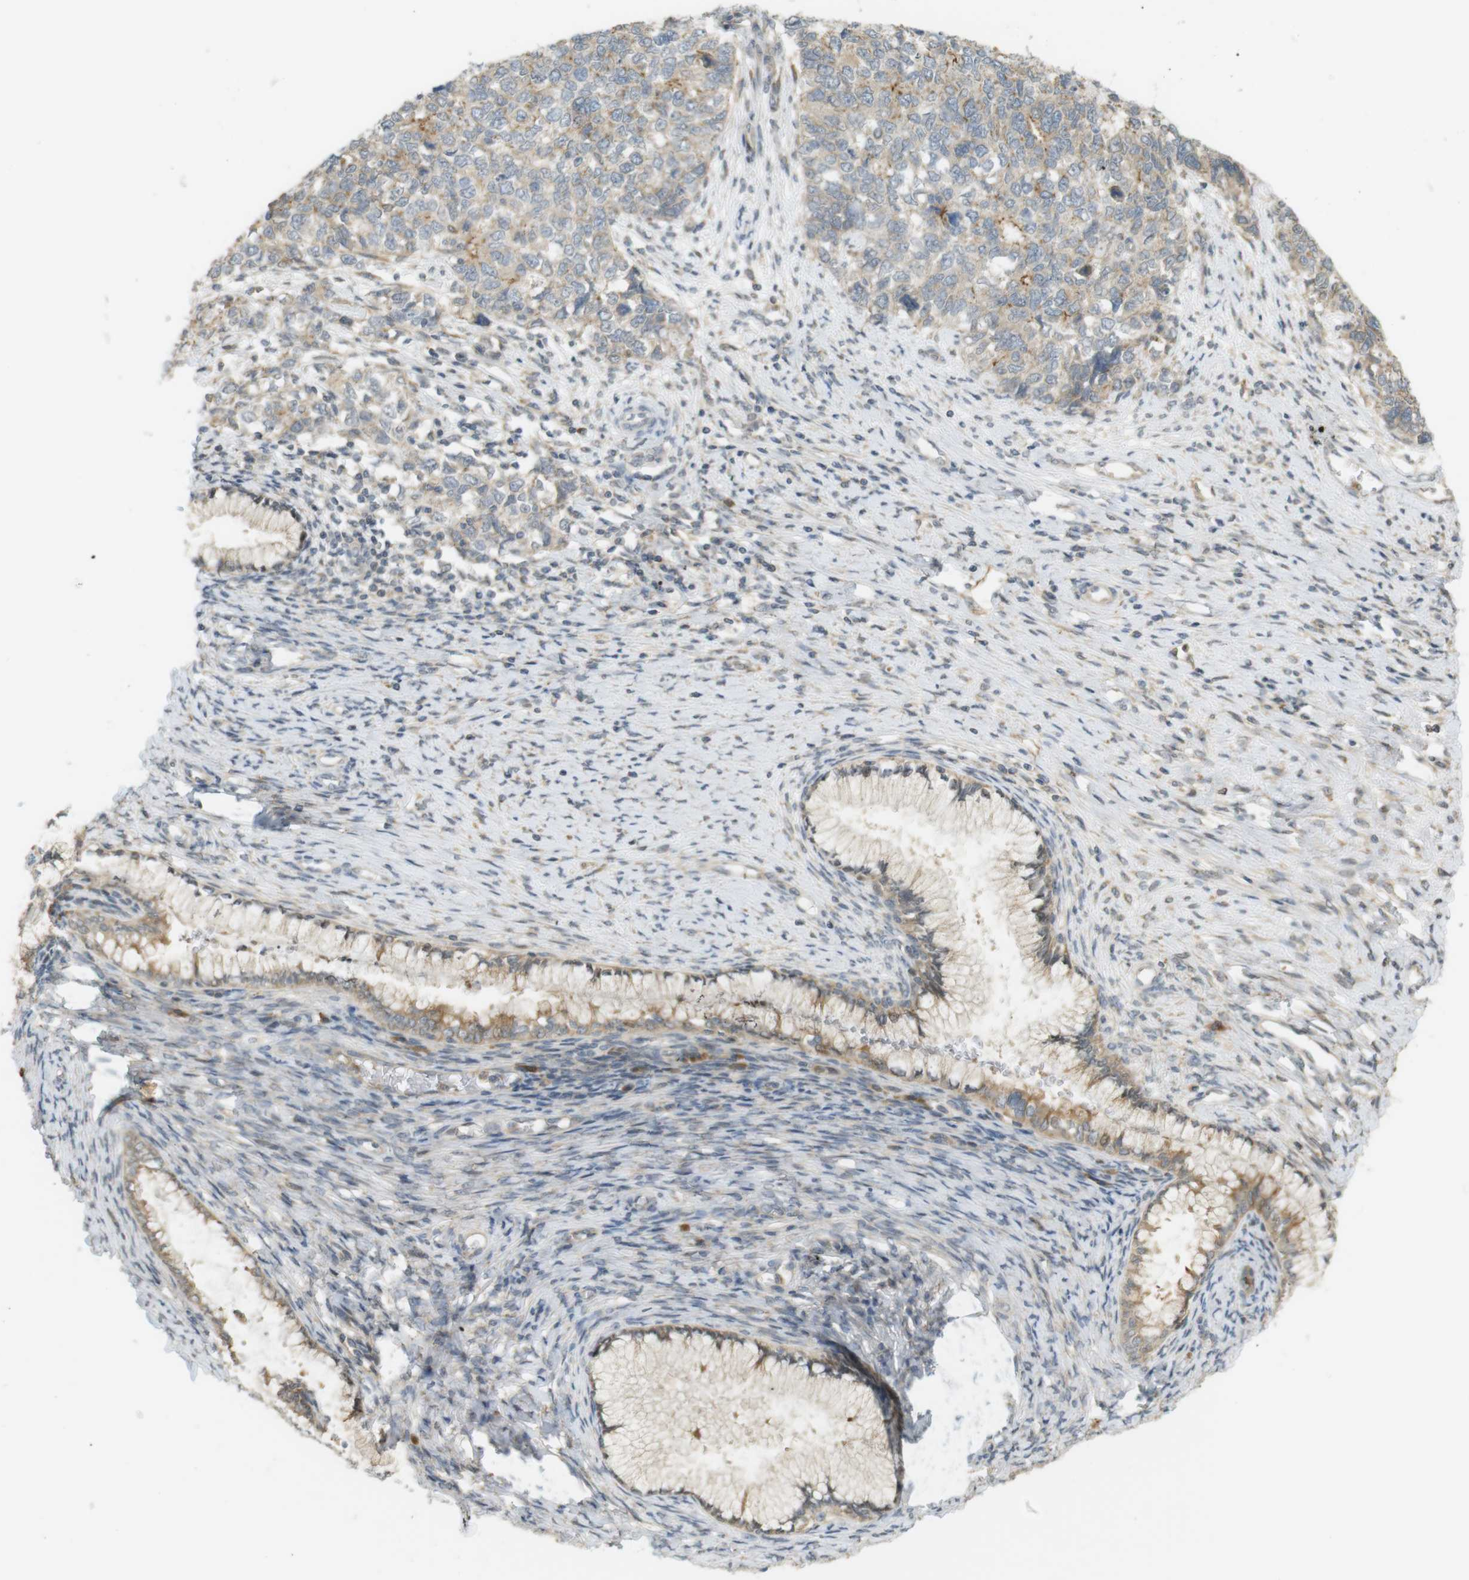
{"staining": {"intensity": "moderate", "quantity": "<25%", "location": "cytoplasmic/membranous"}, "tissue": "cervical cancer", "cell_type": "Tumor cells", "image_type": "cancer", "snomed": [{"axis": "morphology", "description": "Squamous cell carcinoma, NOS"}, {"axis": "topography", "description": "Cervix"}], "caption": "Immunohistochemistry (IHC) histopathology image of neoplastic tissue: human cervical cancer (squamous cell carcinoma) stained using IHC exhibits low levels of moderate protein expression localized specifically in the cytoplasmic/membranous of tumor cells, appearing as a cytoplasmic/membranous brown color.", "gene": "CLRN3", "patient": {"sex": "female", "age": 63}}